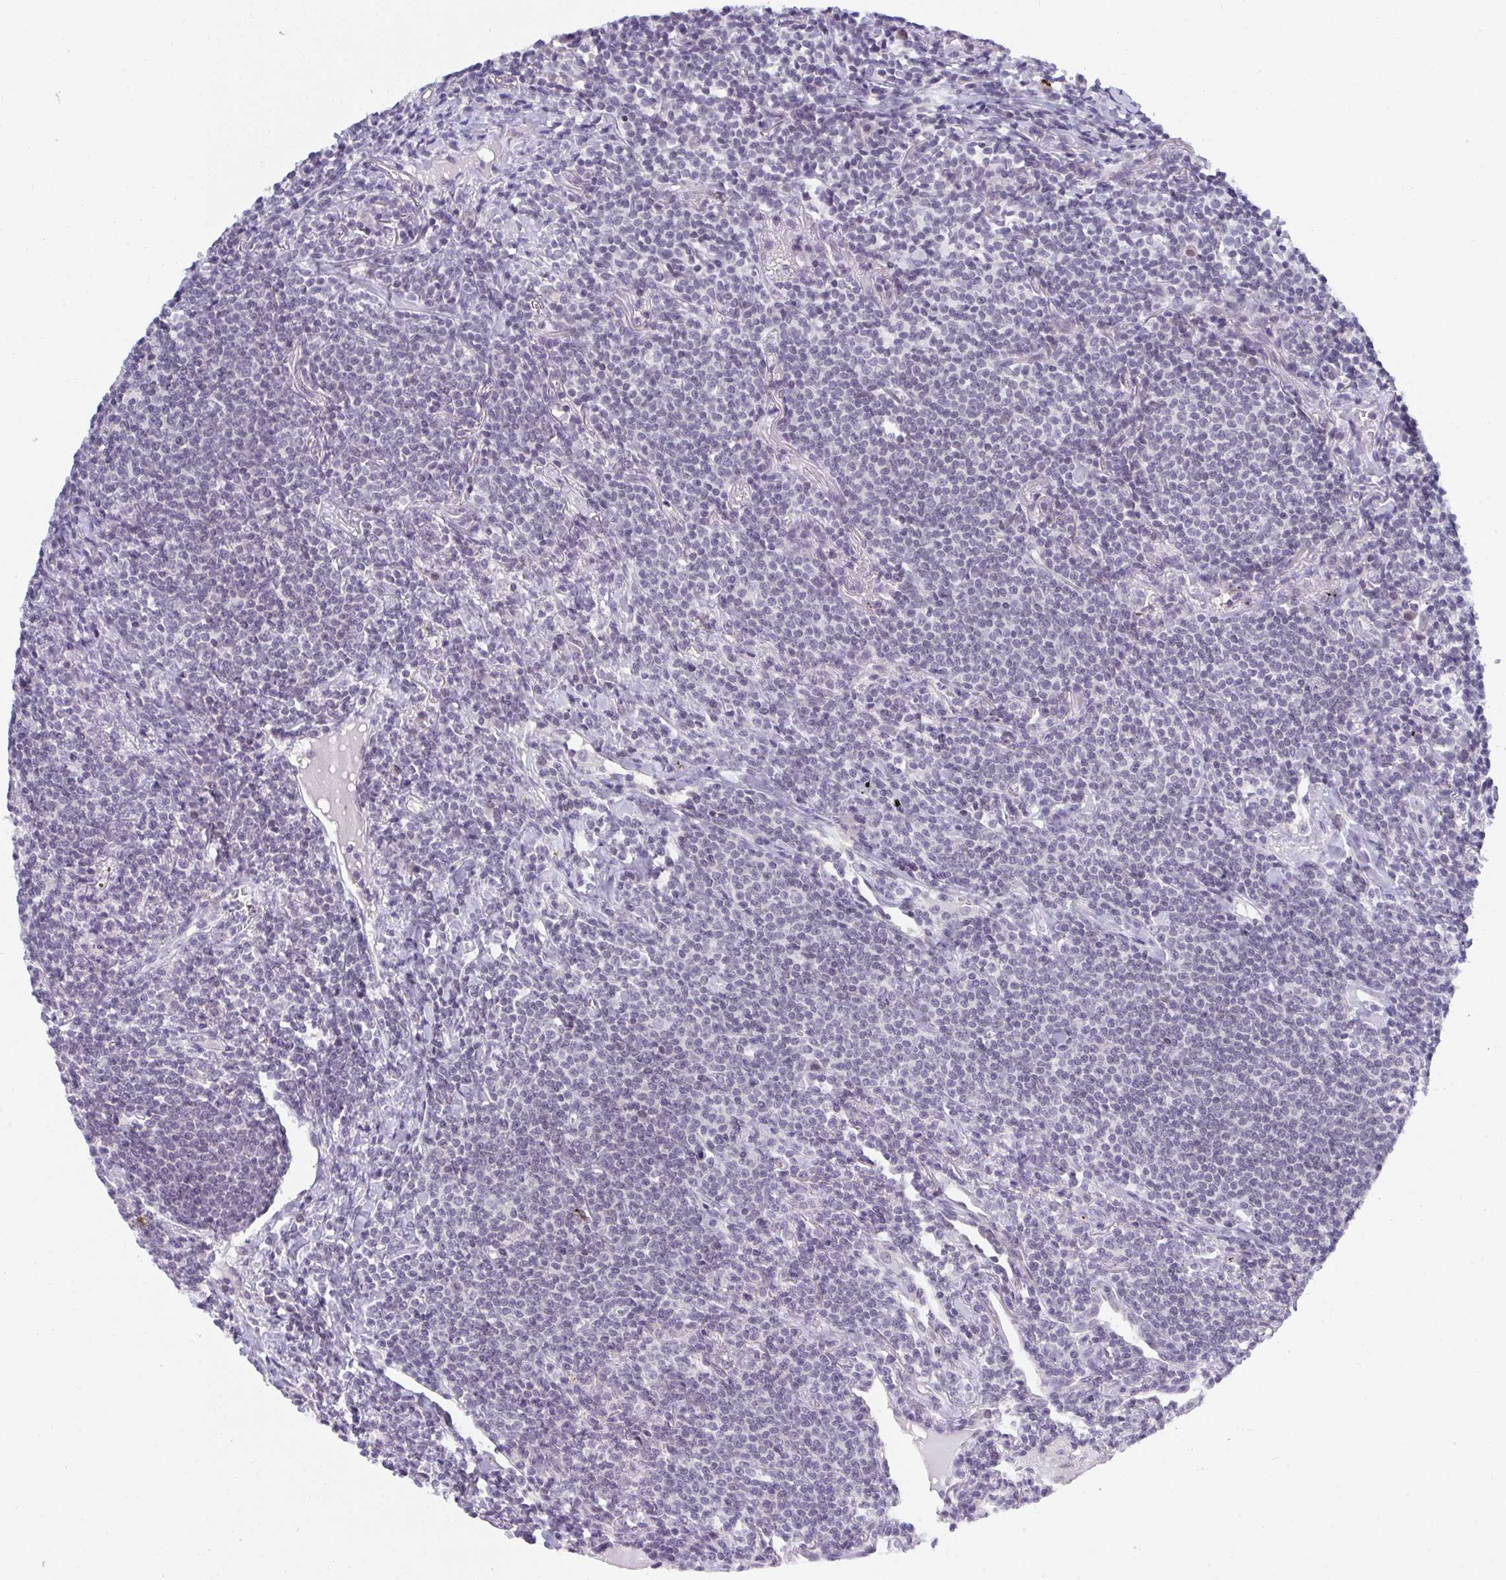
{"staining": {"intensity": "negative", "quantity": "none", "location": "none"}, "tissue": "lymphoma", "cell_type": "Tumor cells", "image_type": "cancer", "snomed": [{"axis": "morphology", "description": "Malignant lymphoma, non-Hodgkin's type, Low grade"}, {"axis": "topography", "description": "Lung"}], "caption": "The immunohistochemistry histopathology image has no significant staining in tumor cells of low-grade malignant lymphoma, non-Hodgkin's type tissue.", "gene": "BMAL2", "patient": {"sex": "female", "age": 71}}